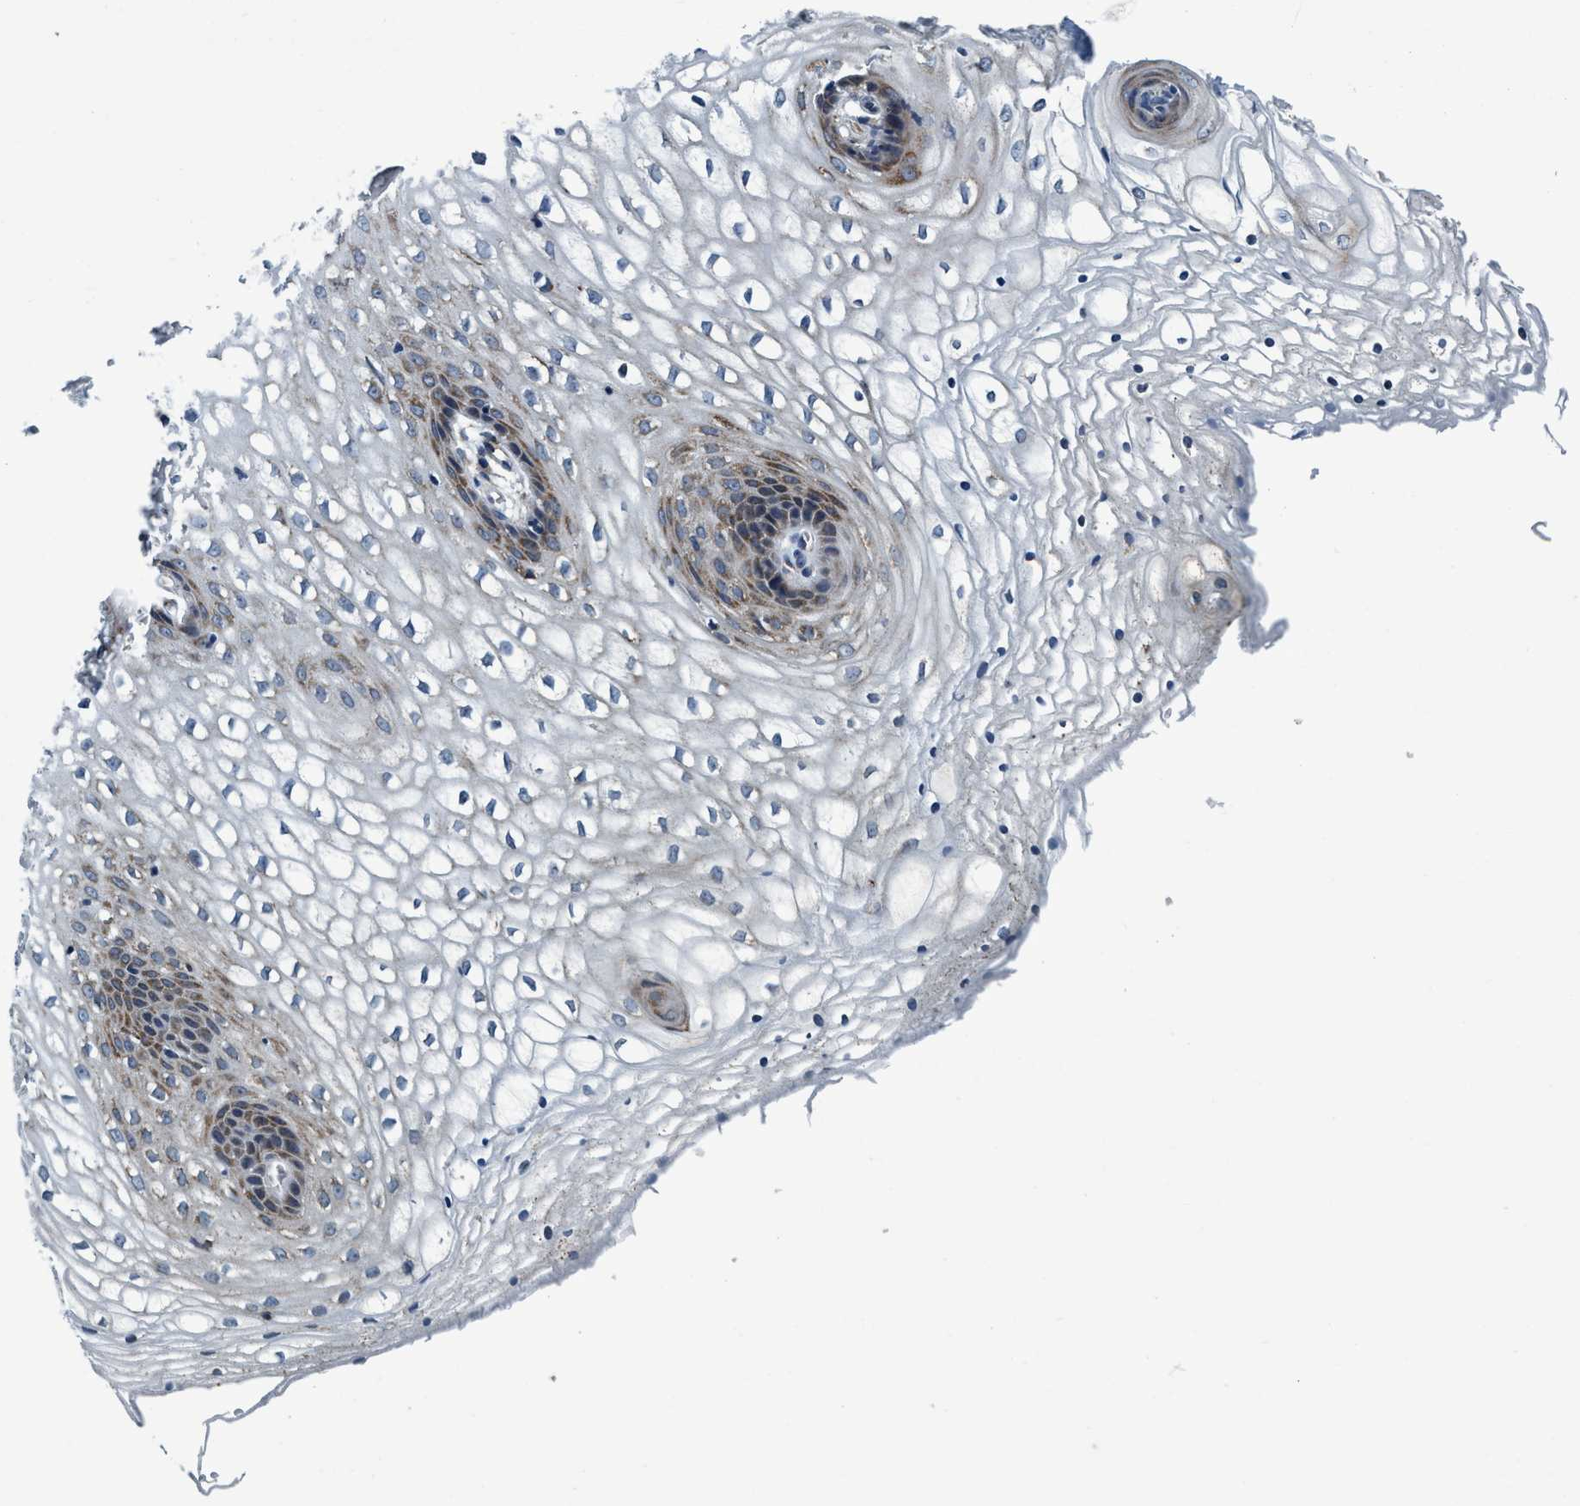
{"staining": {"intensity": "moderate", "quantity": "25%-75%", "location": "cytoplasmic/membranous"}, "tissue": "vagina", "cell_type": "Squamous epithelial cells", "image_type": "normal", "snomed": [{"axis": "morphology", "description": "Normal tissue, NOS"}, {"axis": "topography", "description": "Vagina"}], "caption": "Approximately 25%-75% of squamous epithelial cells in normal human vagina reveal moderate cytoplasmic/membranous protein expression as visualized by brown immunohistochemical staining.", "gene": "ARMC9", "patient": {"sex": "female", "age": 34}}